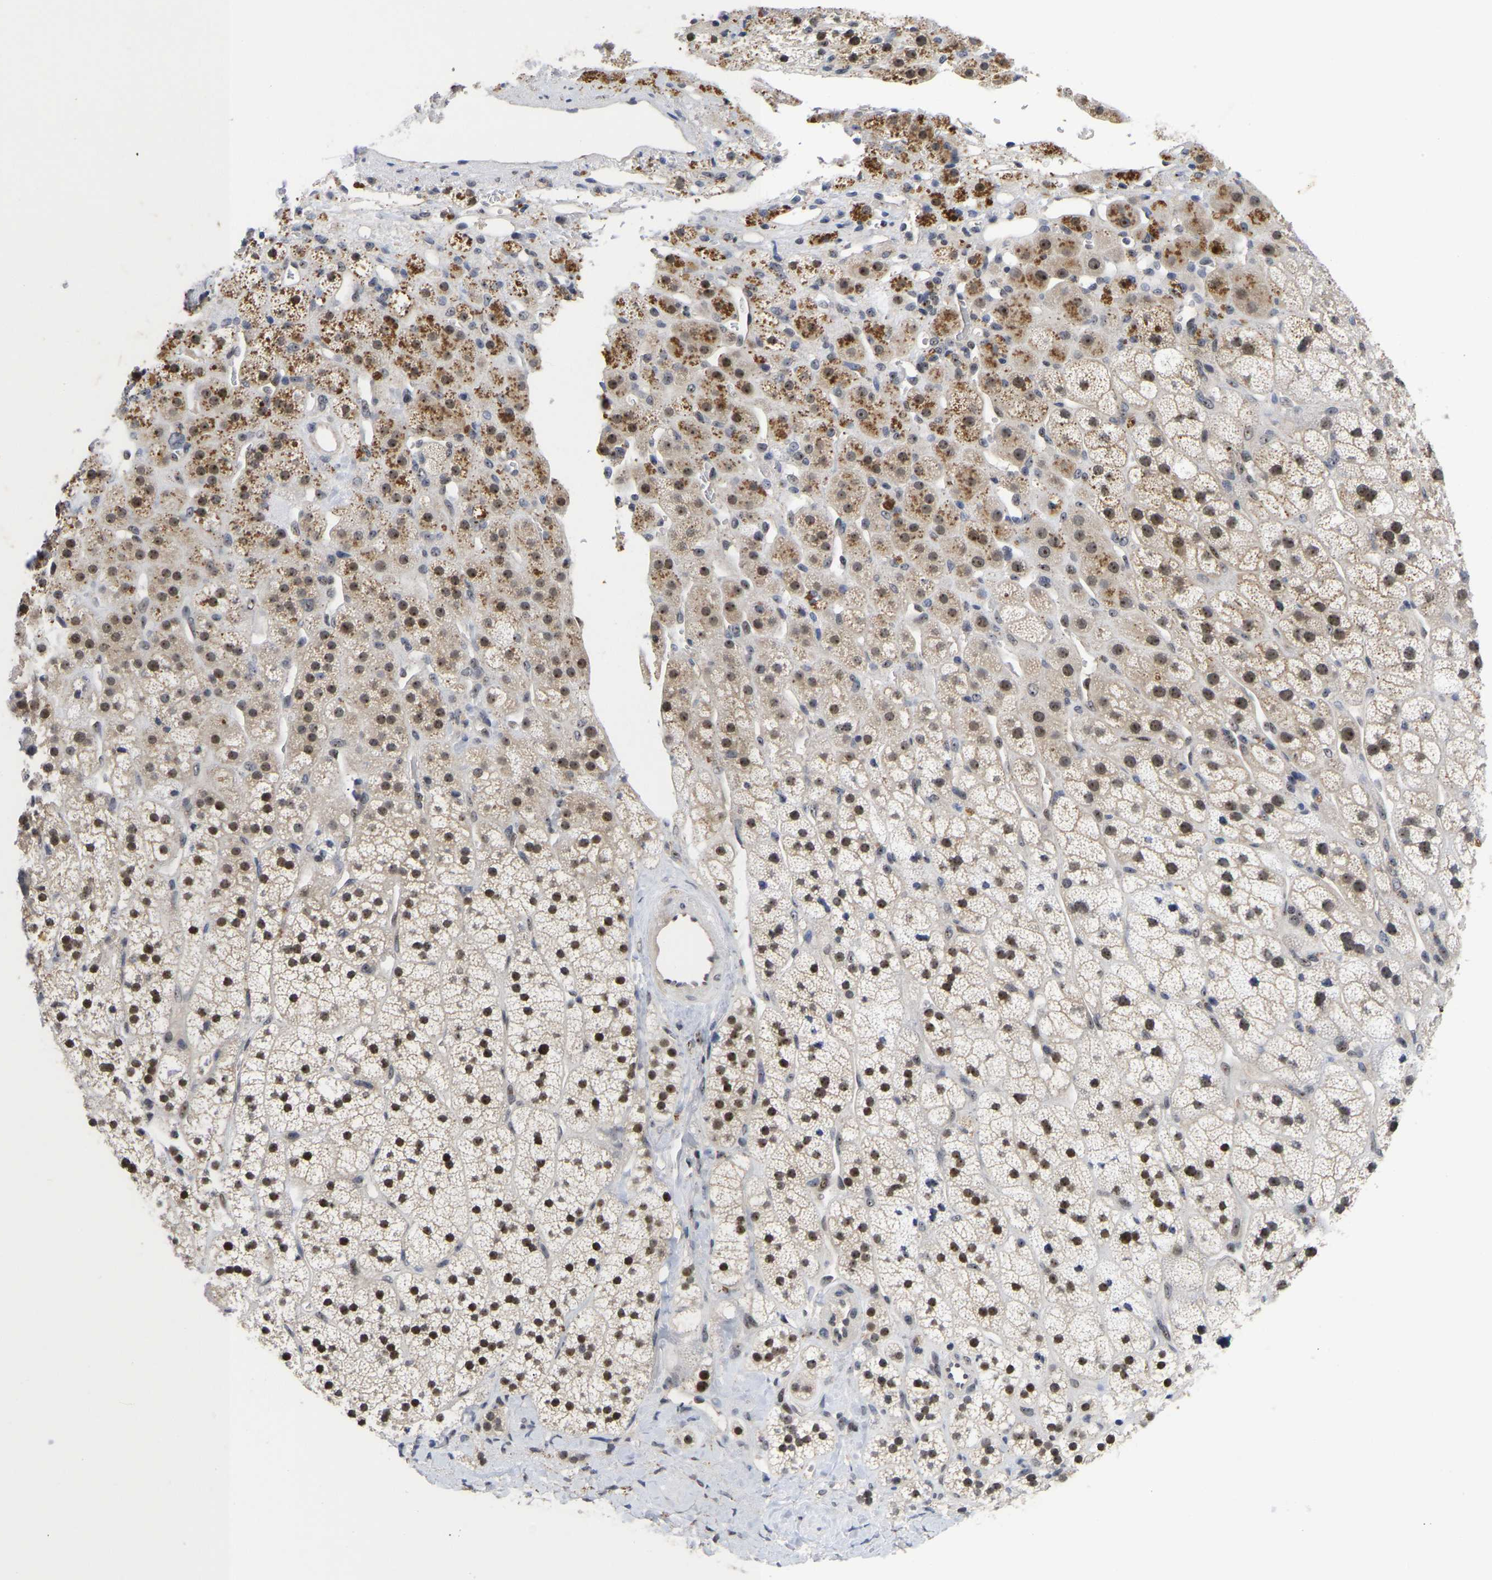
{"staining": {"intensity": "moderate", "quantity": ">75%", "location": "cytoplasmic/membranous,nuclear"}, "tissue": "adrenal gland", "cell_type": "Glandular cells", "image_type": "normal", "snomed": [{"axis": "morphology", "description": "Normal tissue, NOS"}, {"axis": "topography", "description": "Adrenal gland"}], "caption": "Immunohistochemistry photomicrograph of benign human adrenal gland stained for a protein (brown), which reveals medium levels of moderate cytoplasmic/membranous,nuclear staining in approximately >75% of glandular cells.", "gene": "NLE1", "patient": {"sex": "male", "age": 56}}